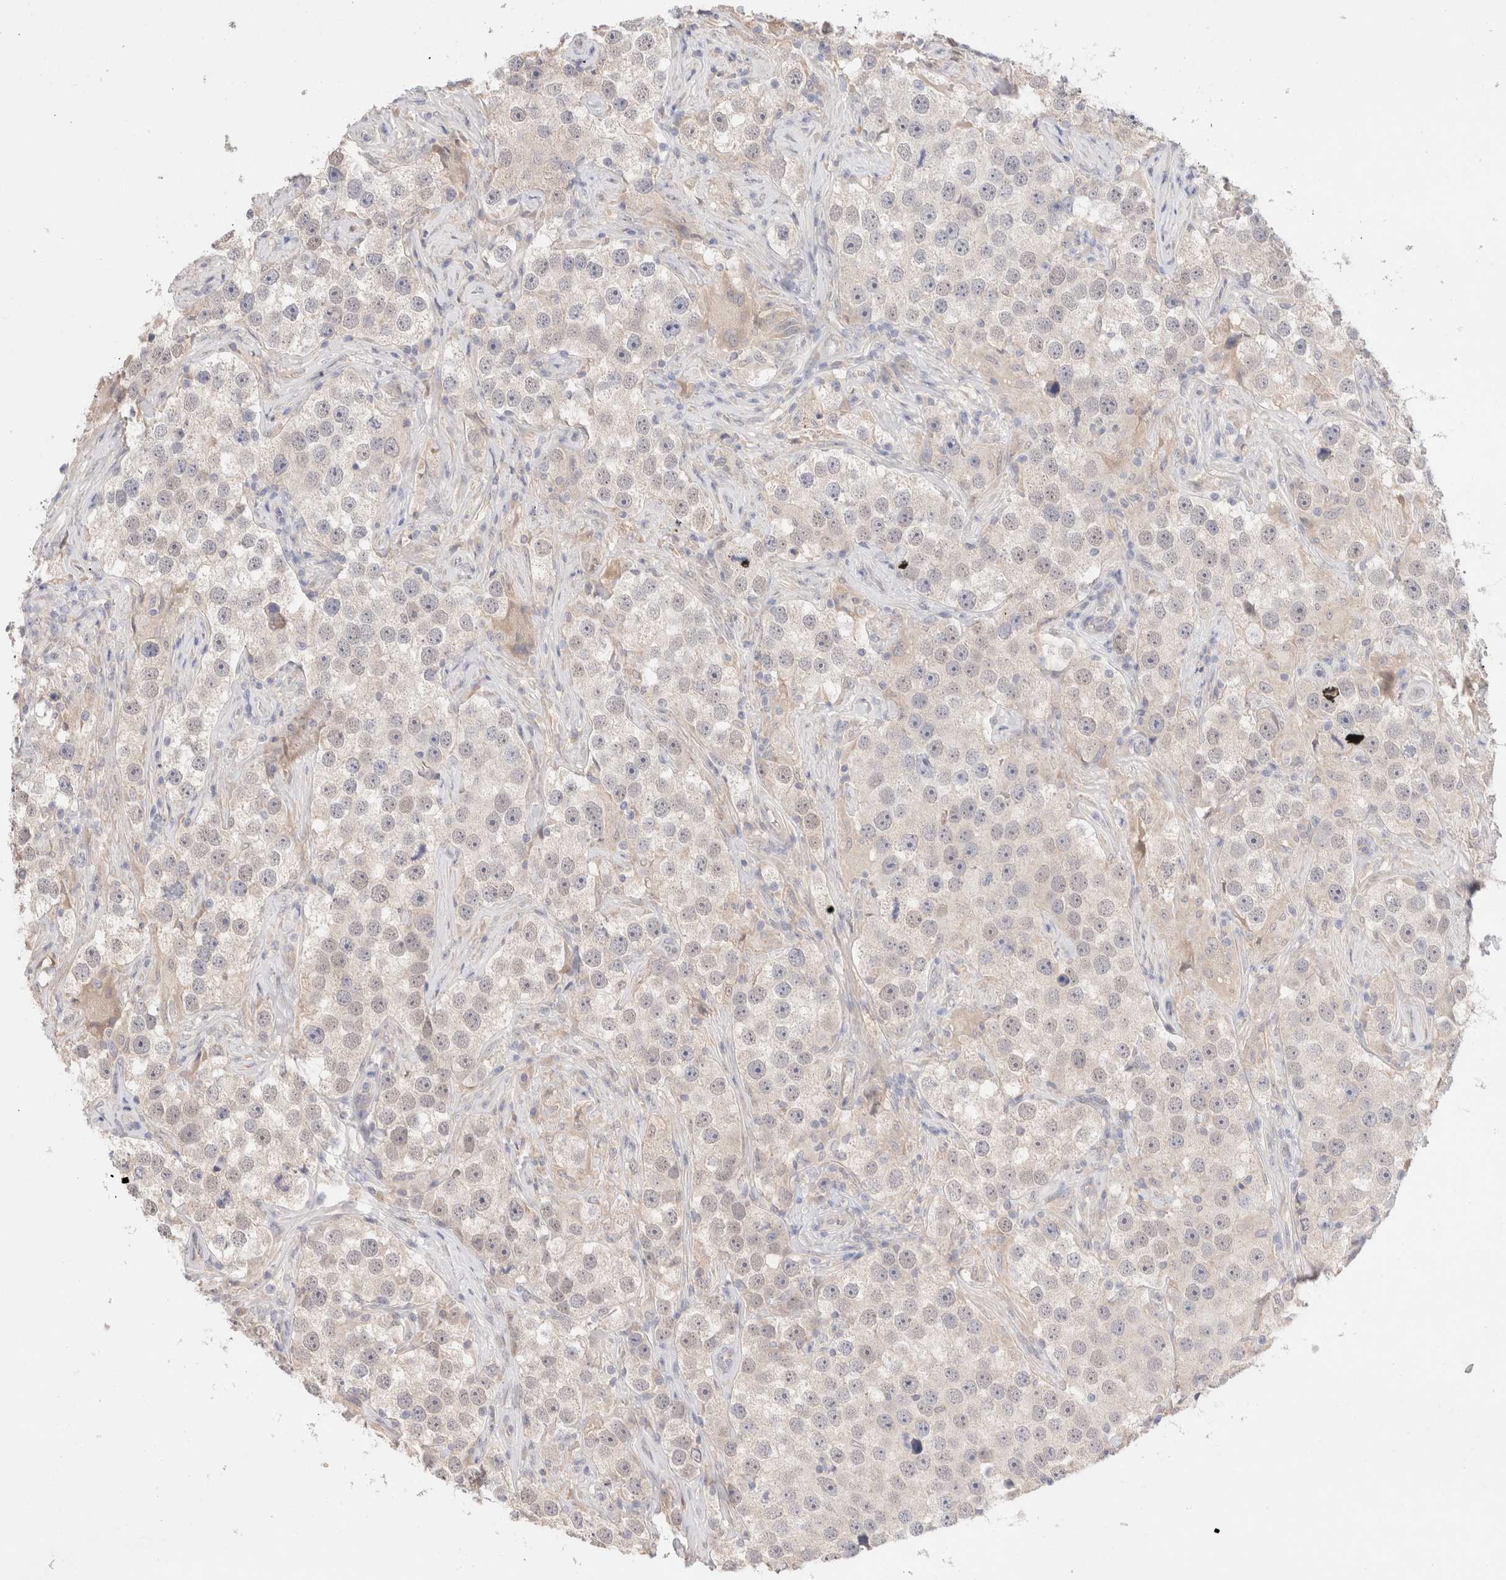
{"staining": {"intensity": "negative", "quantity": "none", "location": "none"}, "tissue": "testis cancer", "cell_type": "Tumor cells", "image_type": "cancer", "snomed": [{"axis": "morphology", "description": "Seminoma, NOS"}, {"axis": "topography", "description": "Testis"}], "caption": "DAB immunohistochemical staining of testis cancer (seminoma) reveals no significant staining in tumor cells.", "gene": "SPATA20", "patient": {"sex": "male", "age": 49}}